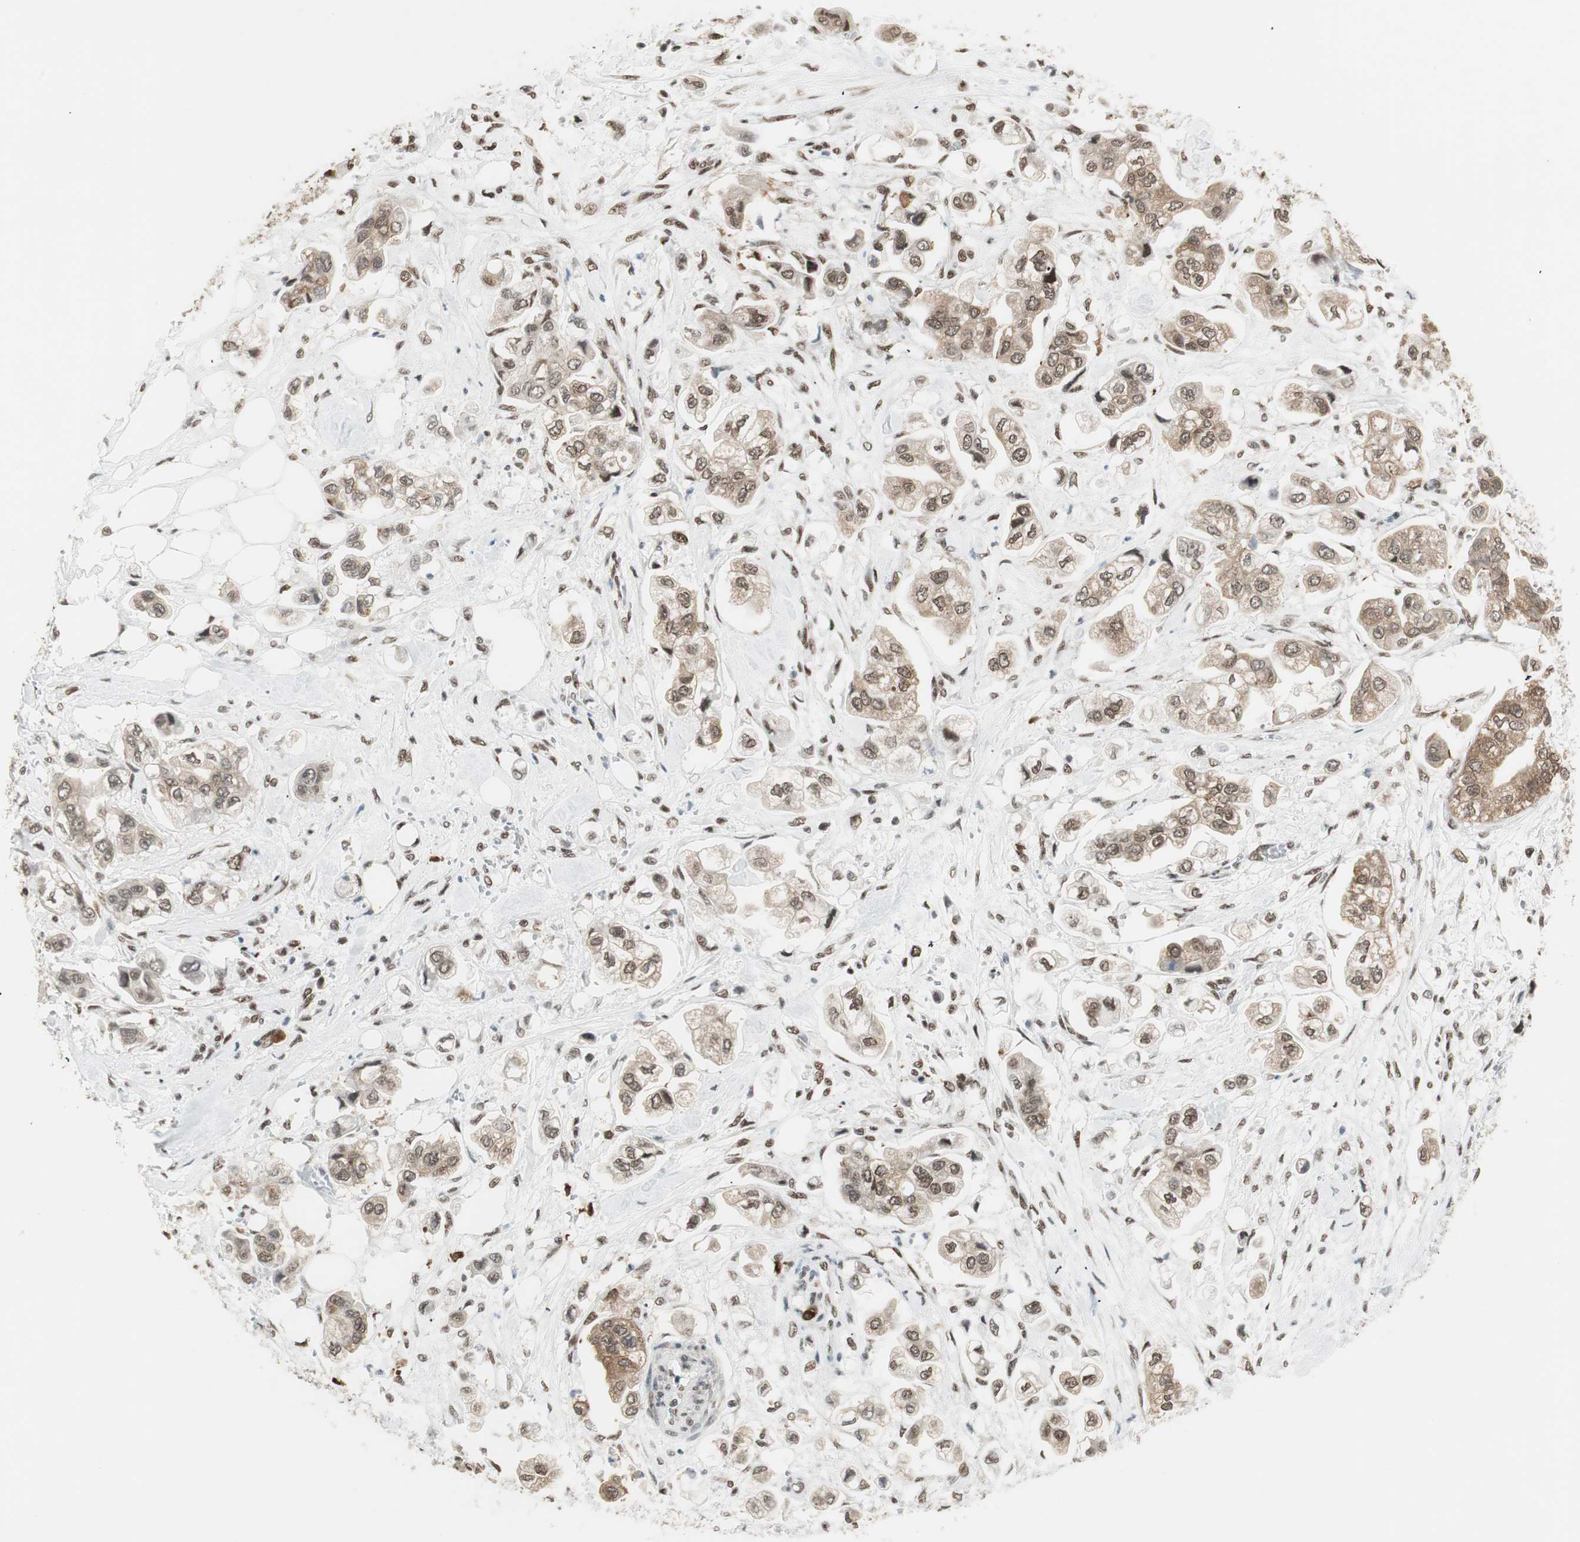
{"staining": {"intensity": "moderate", "quantity": ">75%", "location": "cytoplasmic/membranous,nuclear"}, "tissue": "stomach cancer", "cell_type": "Tumor cells", "image_type": "cancer", "snomed": [{"axis": "morphology", "description": "Adenocarcinoma, NOS"}, {"axis": "topography", "description": "Stomach"}], "caption": "IHC micrograph of stomach cancer (adenocarcinoma) stained for a protein (brown), which reveals medium levels of moderate cytoplasmic/membranous and nuclear staining in about >75% of tumor cells.", "gene": "SMARCE1", "patient": {"sex": "male", "age": 62}}